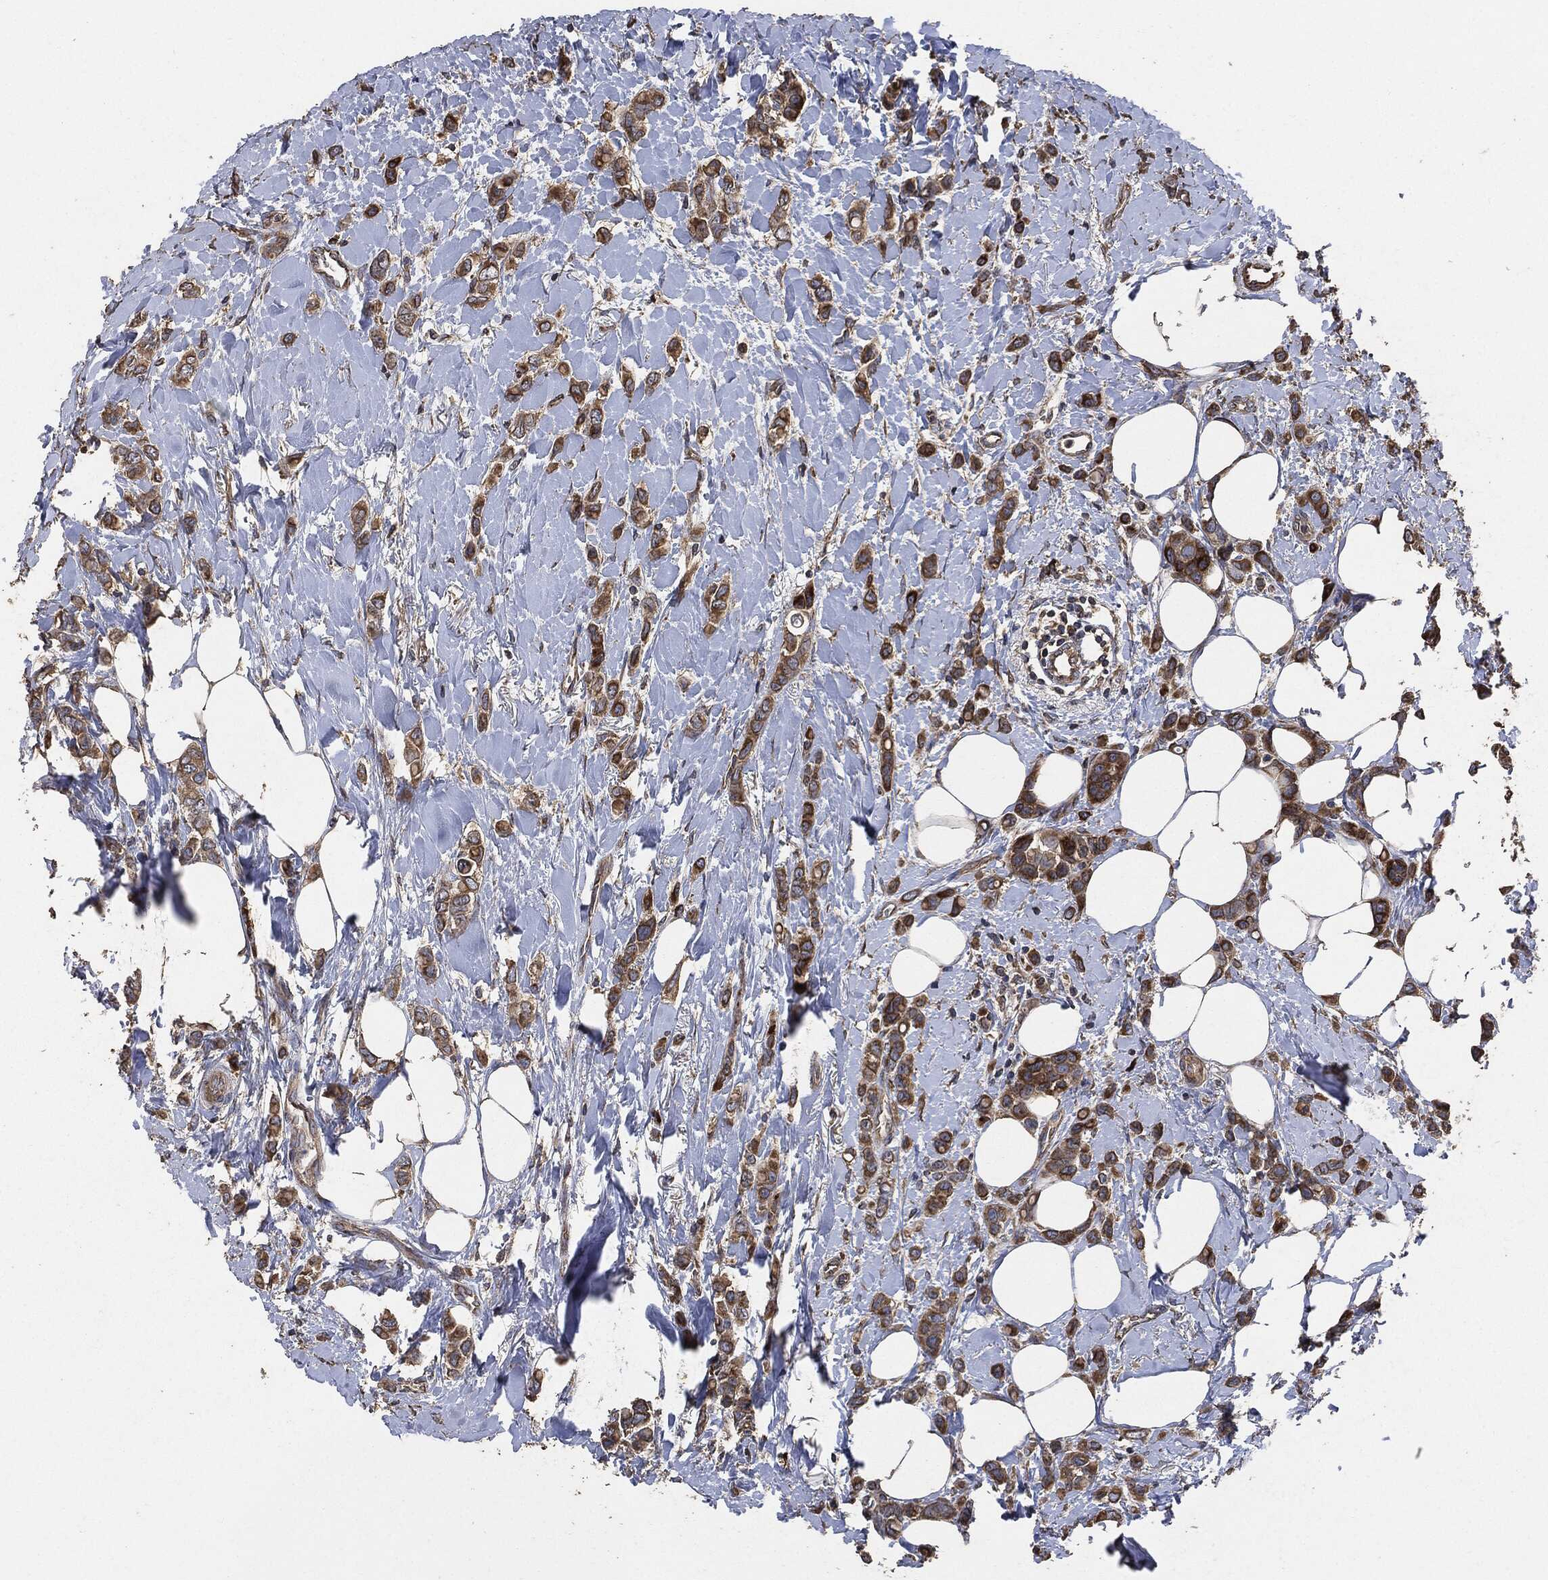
{"staining": {"intensity": "strong", "quantity": ">75%", "location": "cytoplasmic/membranous"}, "tissue": "breast cancer", "cell_type": "Tumor cells", "image_type": "cancer", "snomed": [{"axis": "morphology", "description": "Lobular carcinoma"}, {"axis": "topography", "description": "Breast"}], "caption": "The photomicrograph exhibits a brown stain indicating the presence of a protein in the cytoplasmic/membranous of tumor cells in lobular carcinoma (breast).", "gene": "STK3", "patient": {"sex": "female", "age": 66}}